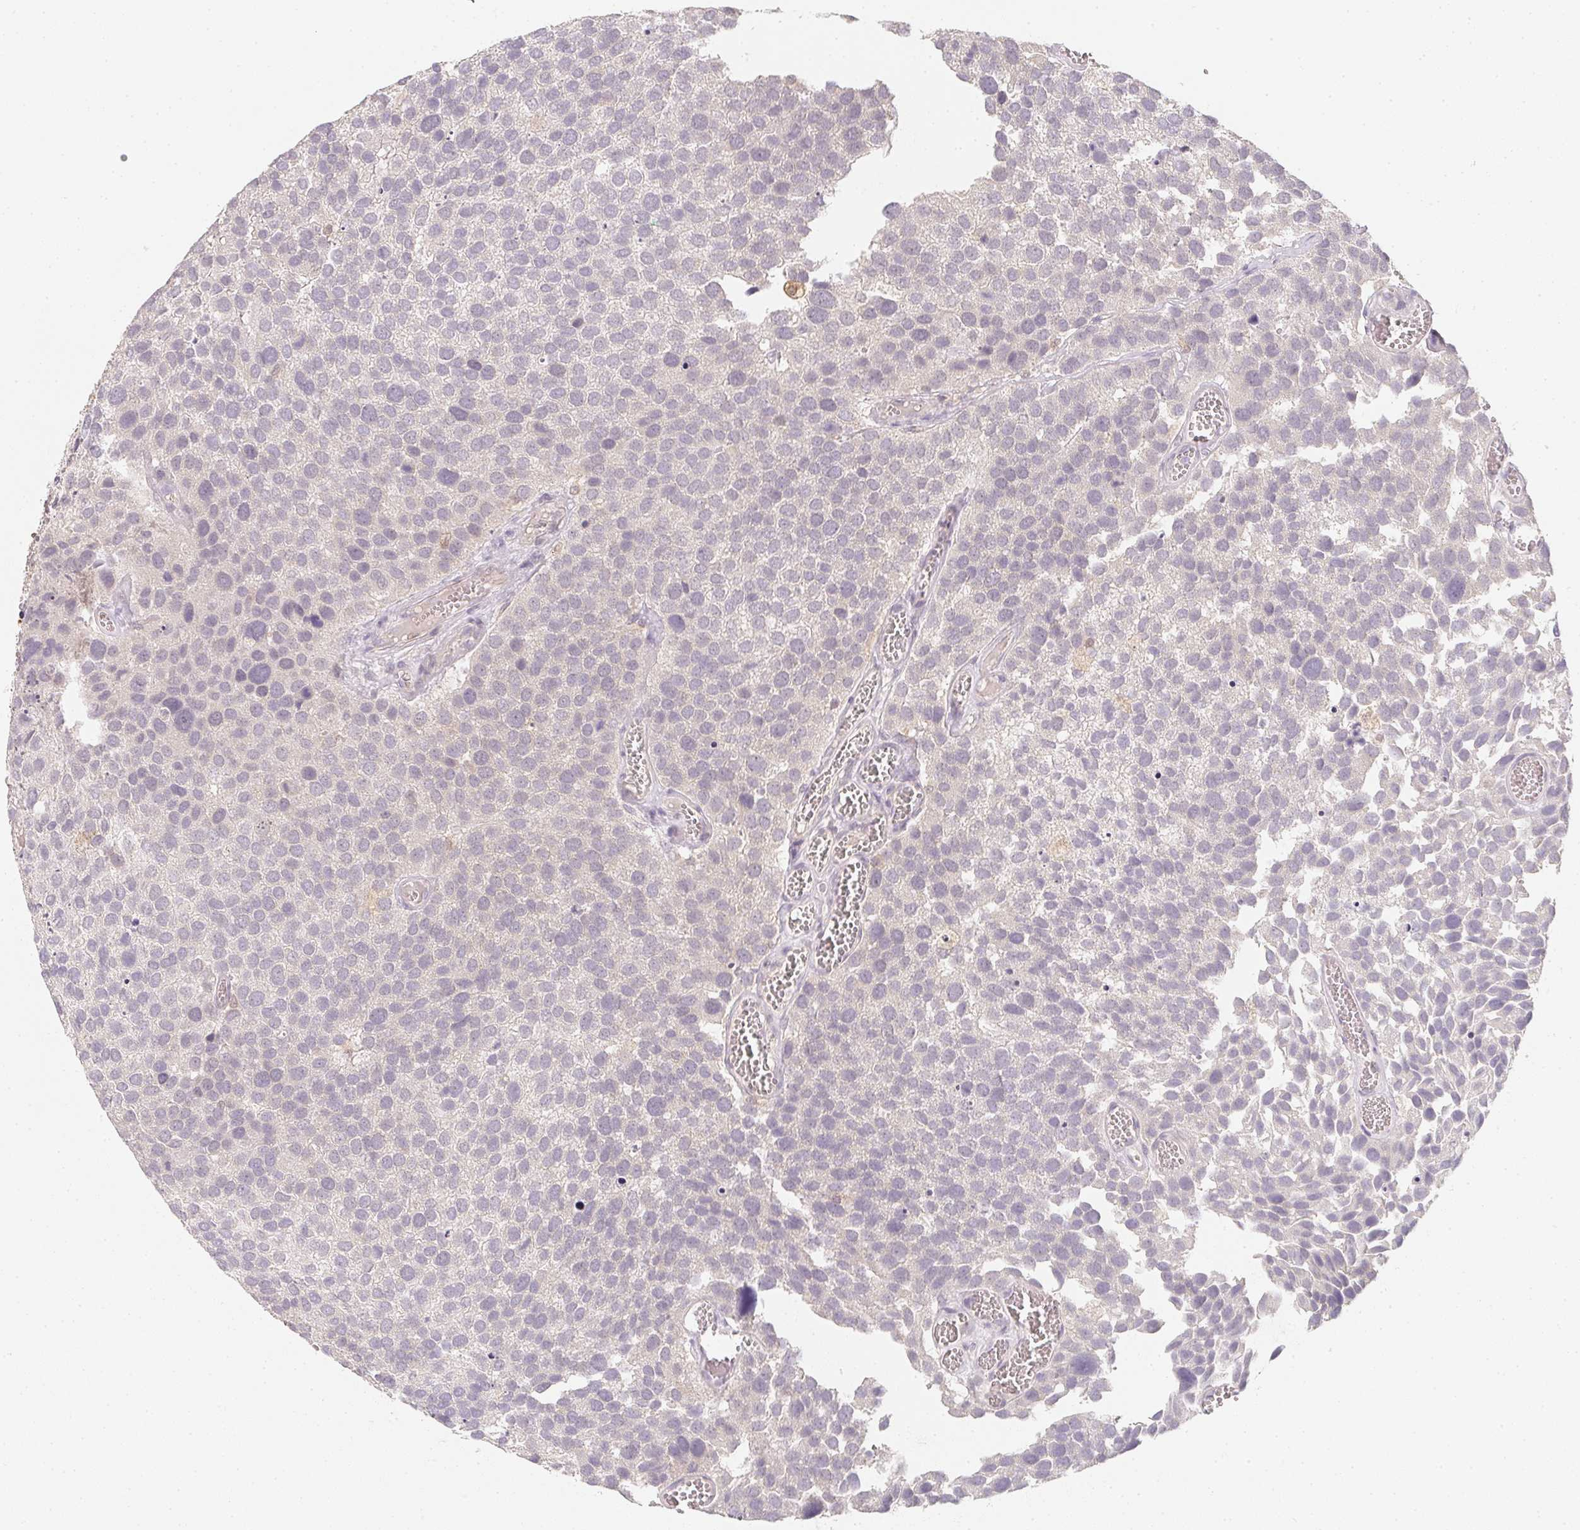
{"staining": {"intensity": "negative", "quantity": "none", "location": "none"}, "tissue": "urothelial cancer", "cell_type": "Tumor cells", "image_type": "cancer", "snomed": [{"axis": "morphology", "description": "Urothelial carcinoma, Low grade"}, {"axis": "topography", "description": "Urinary bladder"}], "caption": "Tumor cells are negative for protein expression in human urothelial cancer.", "gene": "SOAT1", "patient": {"sex": "female", "age": 69}}